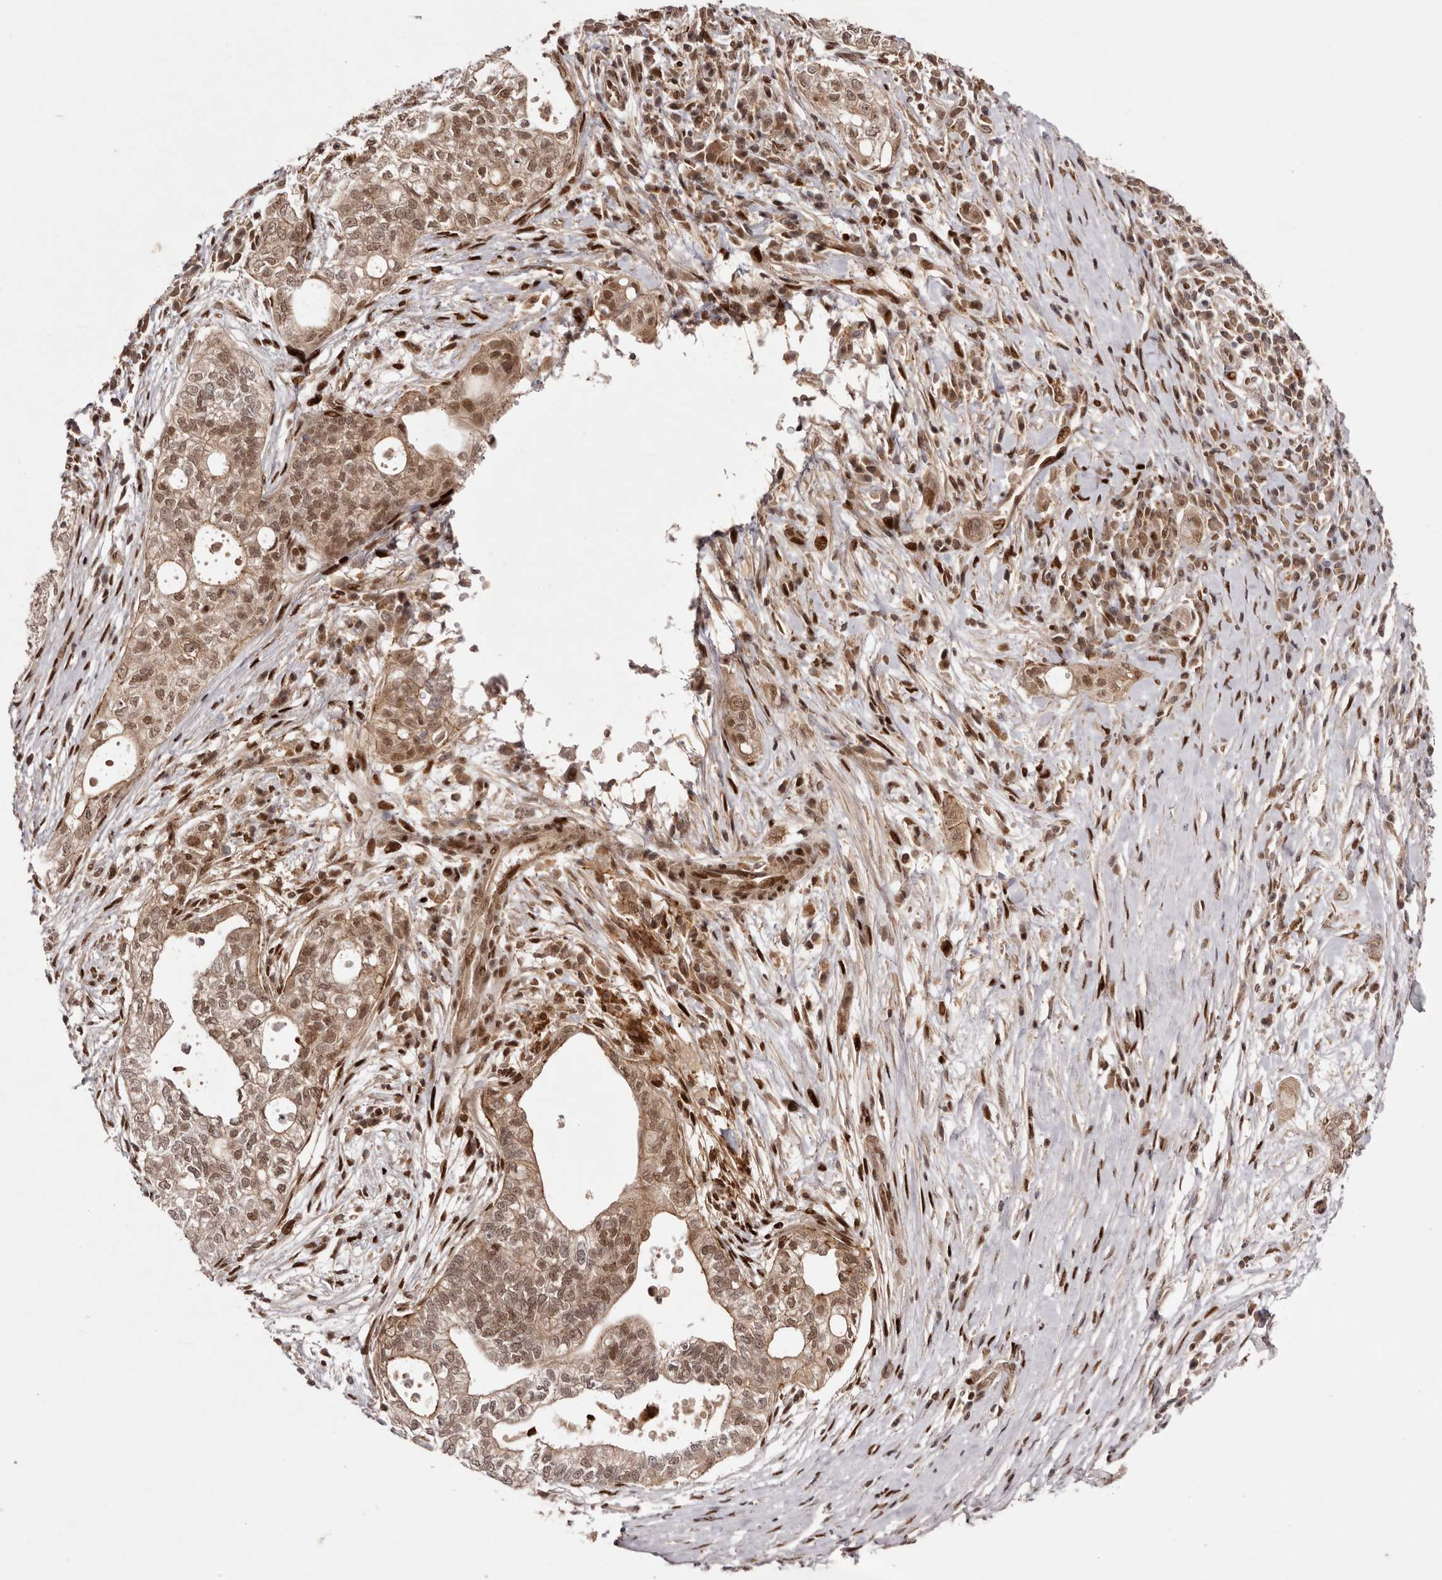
{"staining": {"intensity": "moderate", "quantity": ">75%", "location": "cytoplasmic/membranous,nuclear"}, "tissue": "pancreatic cancer", "cell_type": "Tumor cells", "image_type": "cancer", "snomed": [{"axis": "morphology", "description": "Adenocarcinoma, NOS"}, {"axis": "topography", "description": "Pancreas"}], "caption": "Immunohistochemical staining of pancreatic cancer (adenocarcinoma) reveals medium levels of moderate cytoplasmic/membranous and nuclear staining in about >75% of tumor cells.", "gene": "FBXO5", "patient": {"sex": "male", "age": 72}}